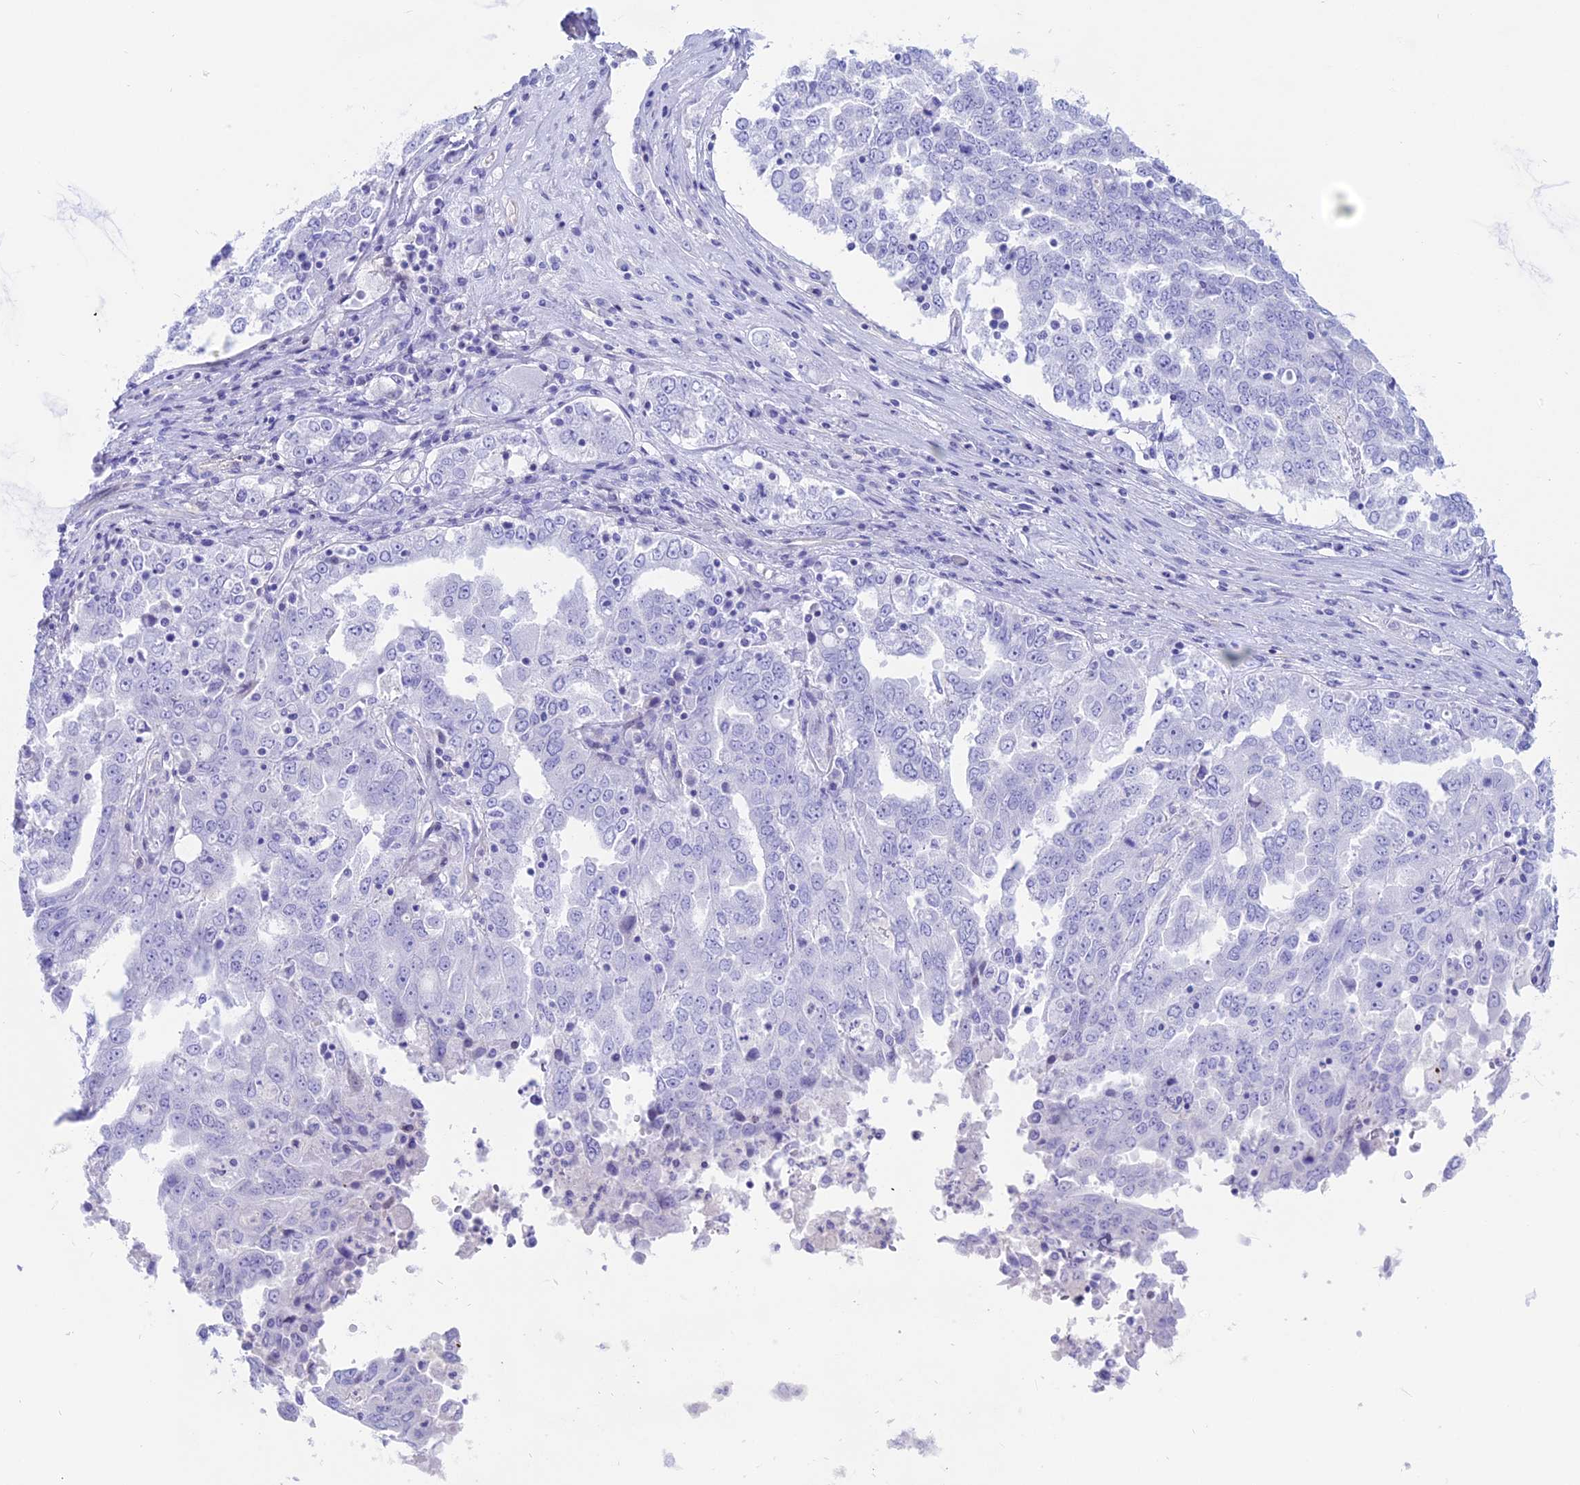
{"staining": {"intensity": "negative", "quantity": "none", "location": "none"}, "tissue": "ovarian cancer", "cell_type": "Tumor cells", "image_type": "cancer", "snomed": [{"axis": "morphology", "description": "Carcinoma, endometroid"}, {"axis": "topography", "description": "Ovary"}], "caption": "The image displays no significant positivity in tumor cells of ovarian cancer.", "gene": "OR2AE1", "patient": {"sex": "female", "age": 62}}